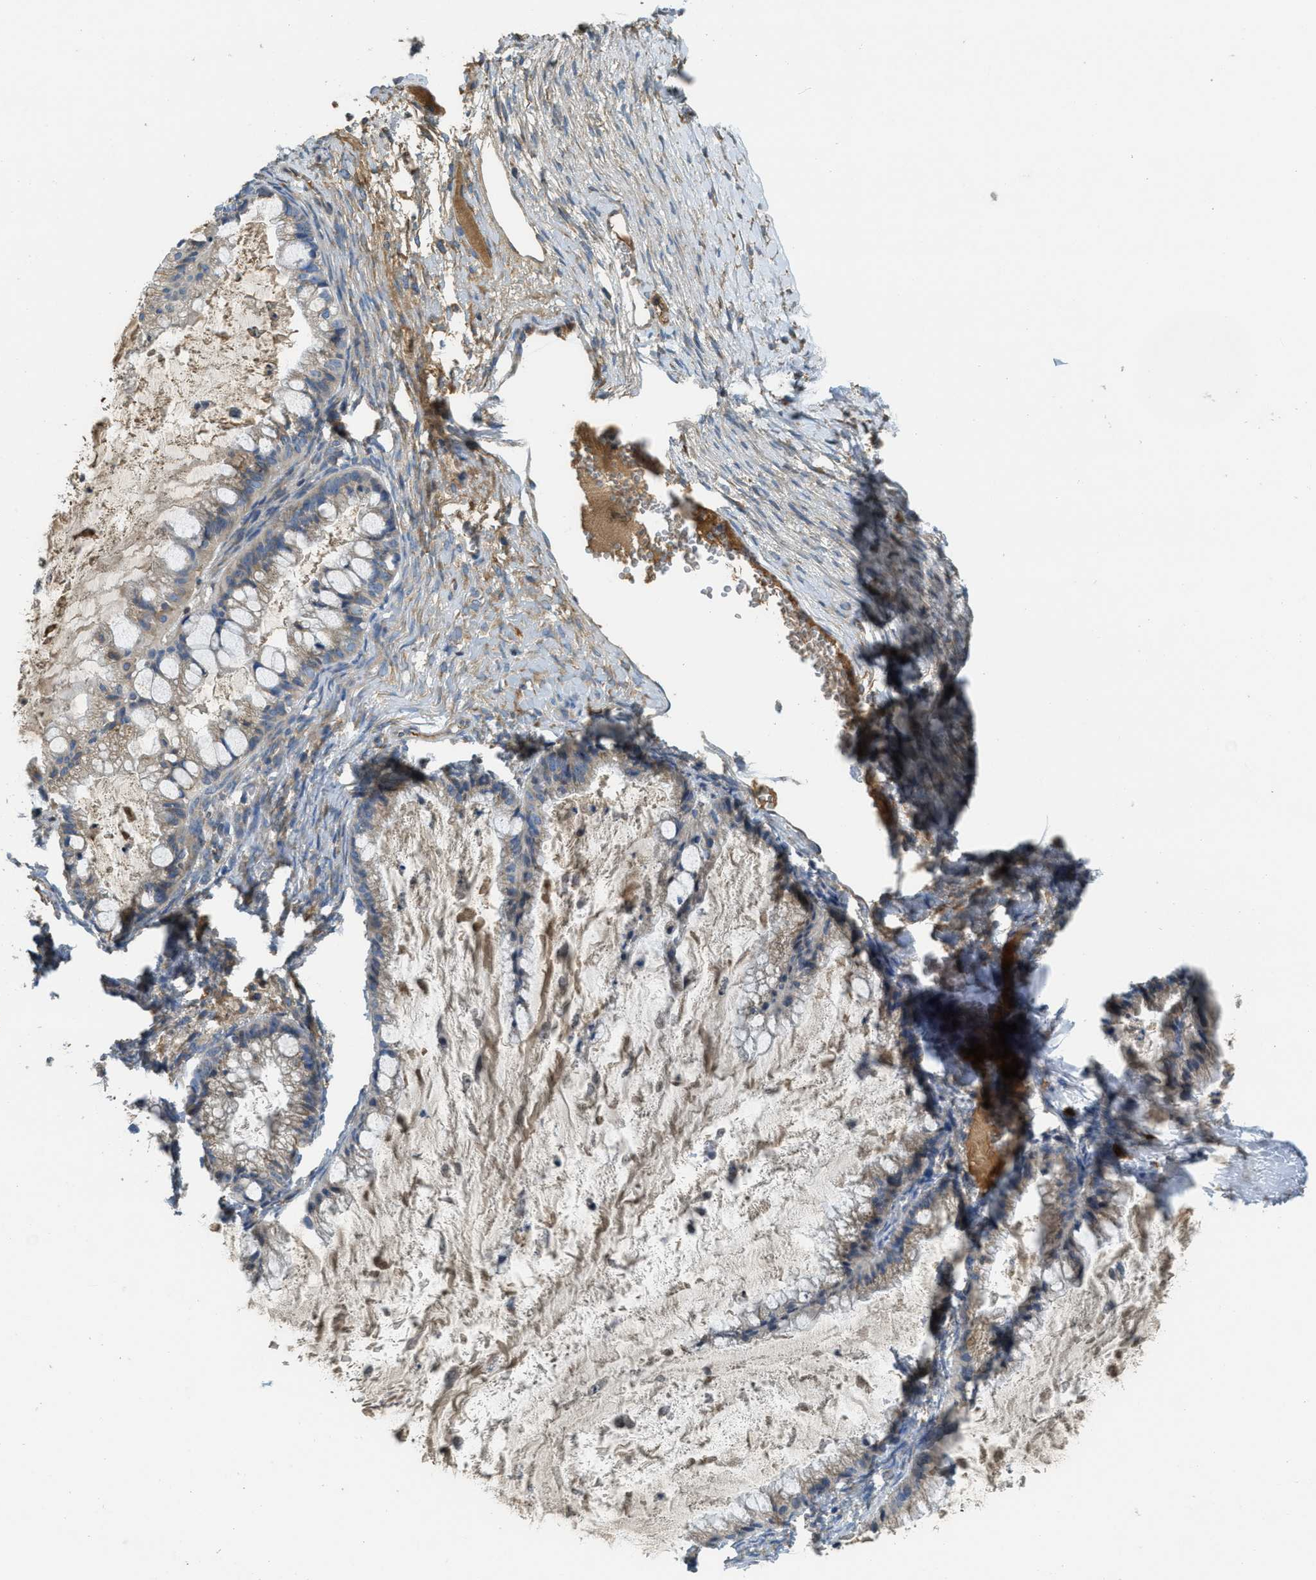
{"staining": {"intensity": "negative", "quantity": "none", "location": "none"}, "tissue": "ovarian cancer", "cell_type": "Tumor cells", "image_type": "cancer", "snomed": [{"axis": "morphology", "description": "Cystadenocarcinoma, mucinous, NOS"}, {"axis": "topography", "description": "Ovary"}], "caption": "This is an IHC image of human ovarian cancer (mucinous cystadenocarcinoma). There is no staining in tumor cells.", "gene": "SSR1", "patient": {"sex": "female", "age": 57}}